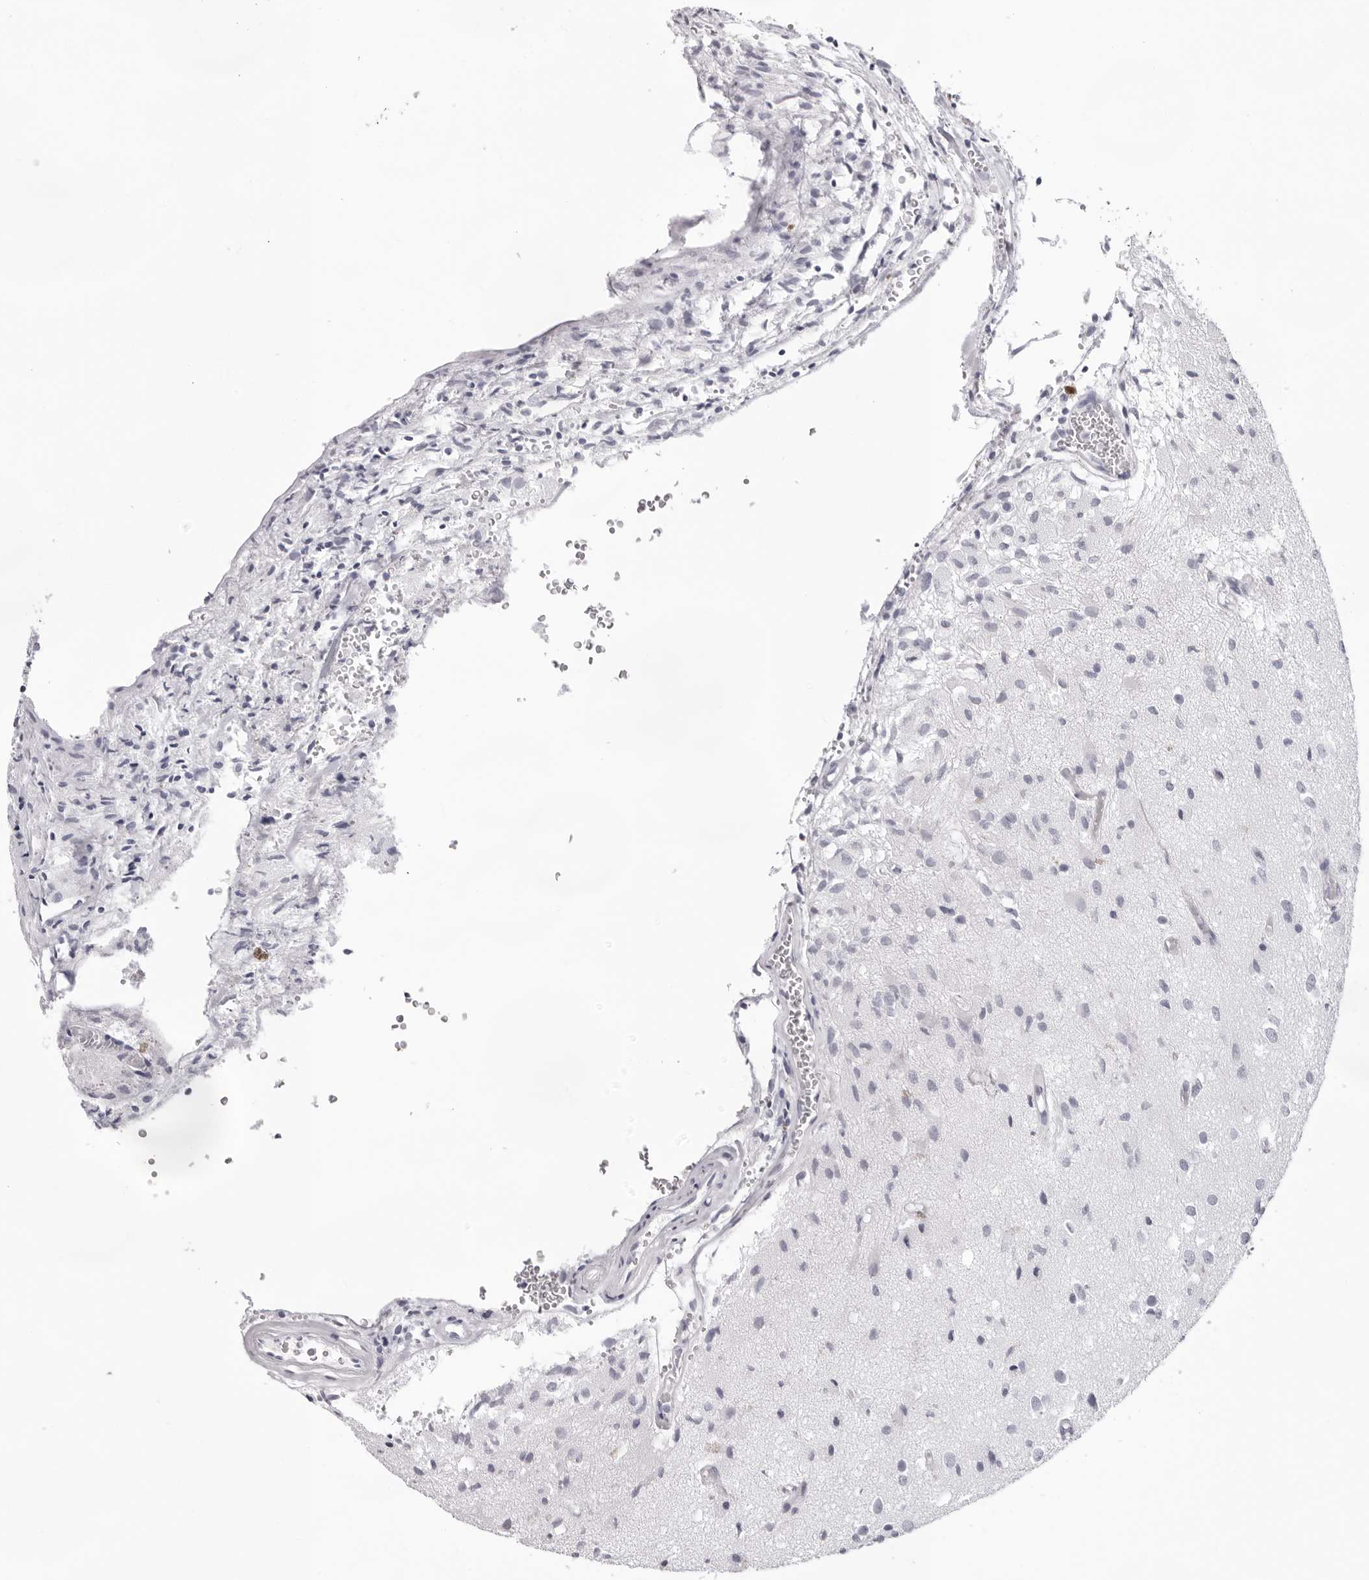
{"staining": {"intensity": "negative", "quantity": "none", "location": "none"}, "tissue": "glioma", "cell_type": "Tumor cells", "image_type": "cancer", "snomed": [{"axis": "morphology", "description": "Normal tissue, NOS"}, {"axis": "morphology", "description": "Glioma, malignant, High grade"}, {"axis": "topography", "description": "Cerebral cortex"}], "caption": "Tumor cells are negative for protein expression in human malignant high-grade glioma.", "gene": "INSL3", "patient": {"sex": "male", "age": 77}}